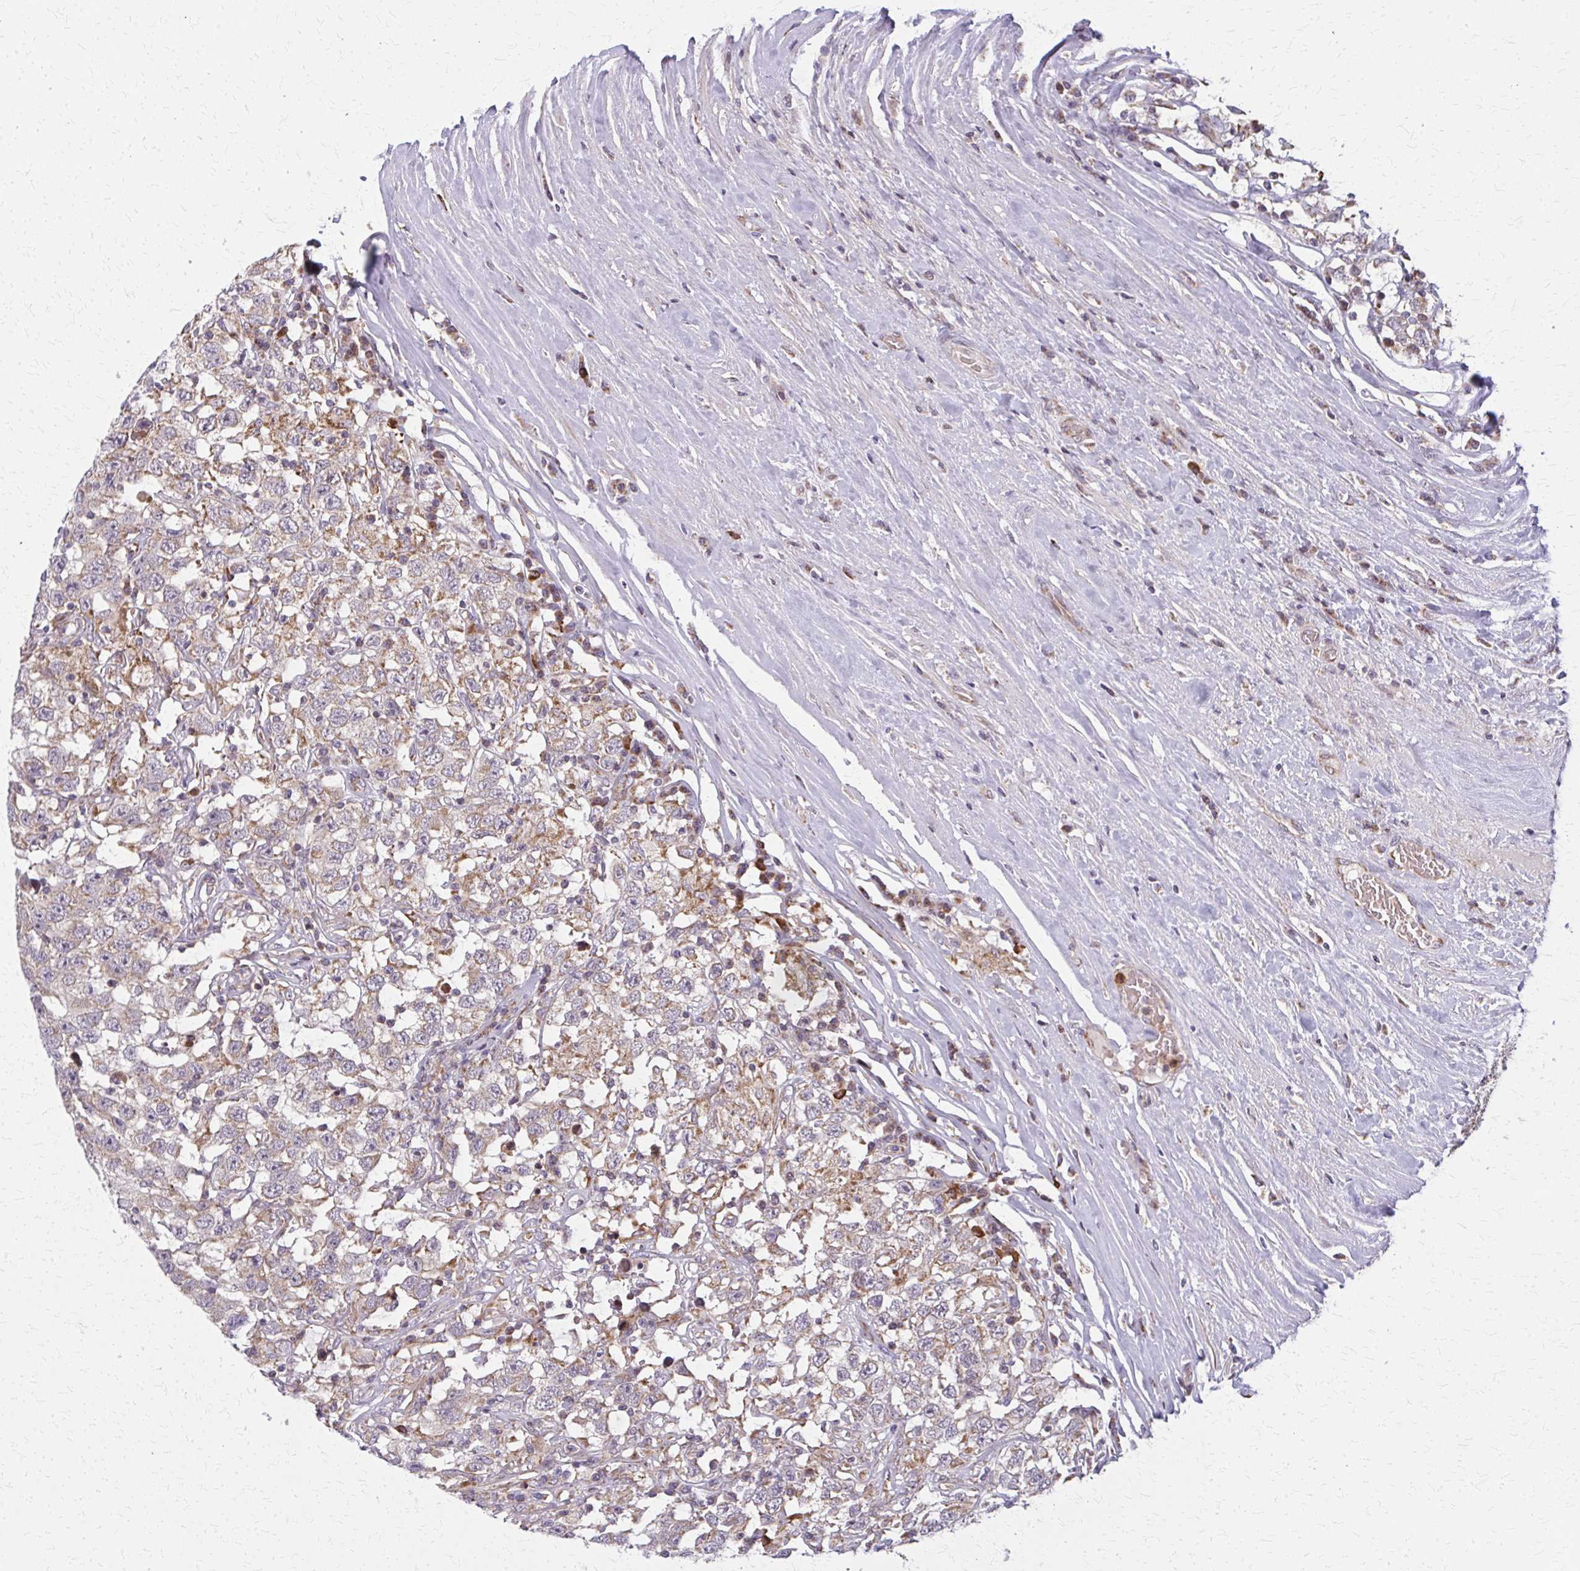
{"staining": {"intensity": "moderate", "quantity": ">75%", "location": "cytoplasmic/membranous"}, "tissue": "testis cancer", "cell_type": "Tumor cells", "image_type": "cancer", "snomed": [{"axis": "morphology", "description": "Seminoma, NOS"}, {"axis": "topography", "description": "Testis"}], "caption": "A medium amount of moderate cytoplasmic/membranous staining is seen in approximately >75% of tumor cells in testis cancer (seminoma) tissue. The staining is performed using DAB (3,3'-diaminobenzidine) brown chromogen to label protein expression. The nuclei are counter-stained blue using hematoxylin.", "gene": "MCCC1", "patient": {"sex": "male", "age": 41}}